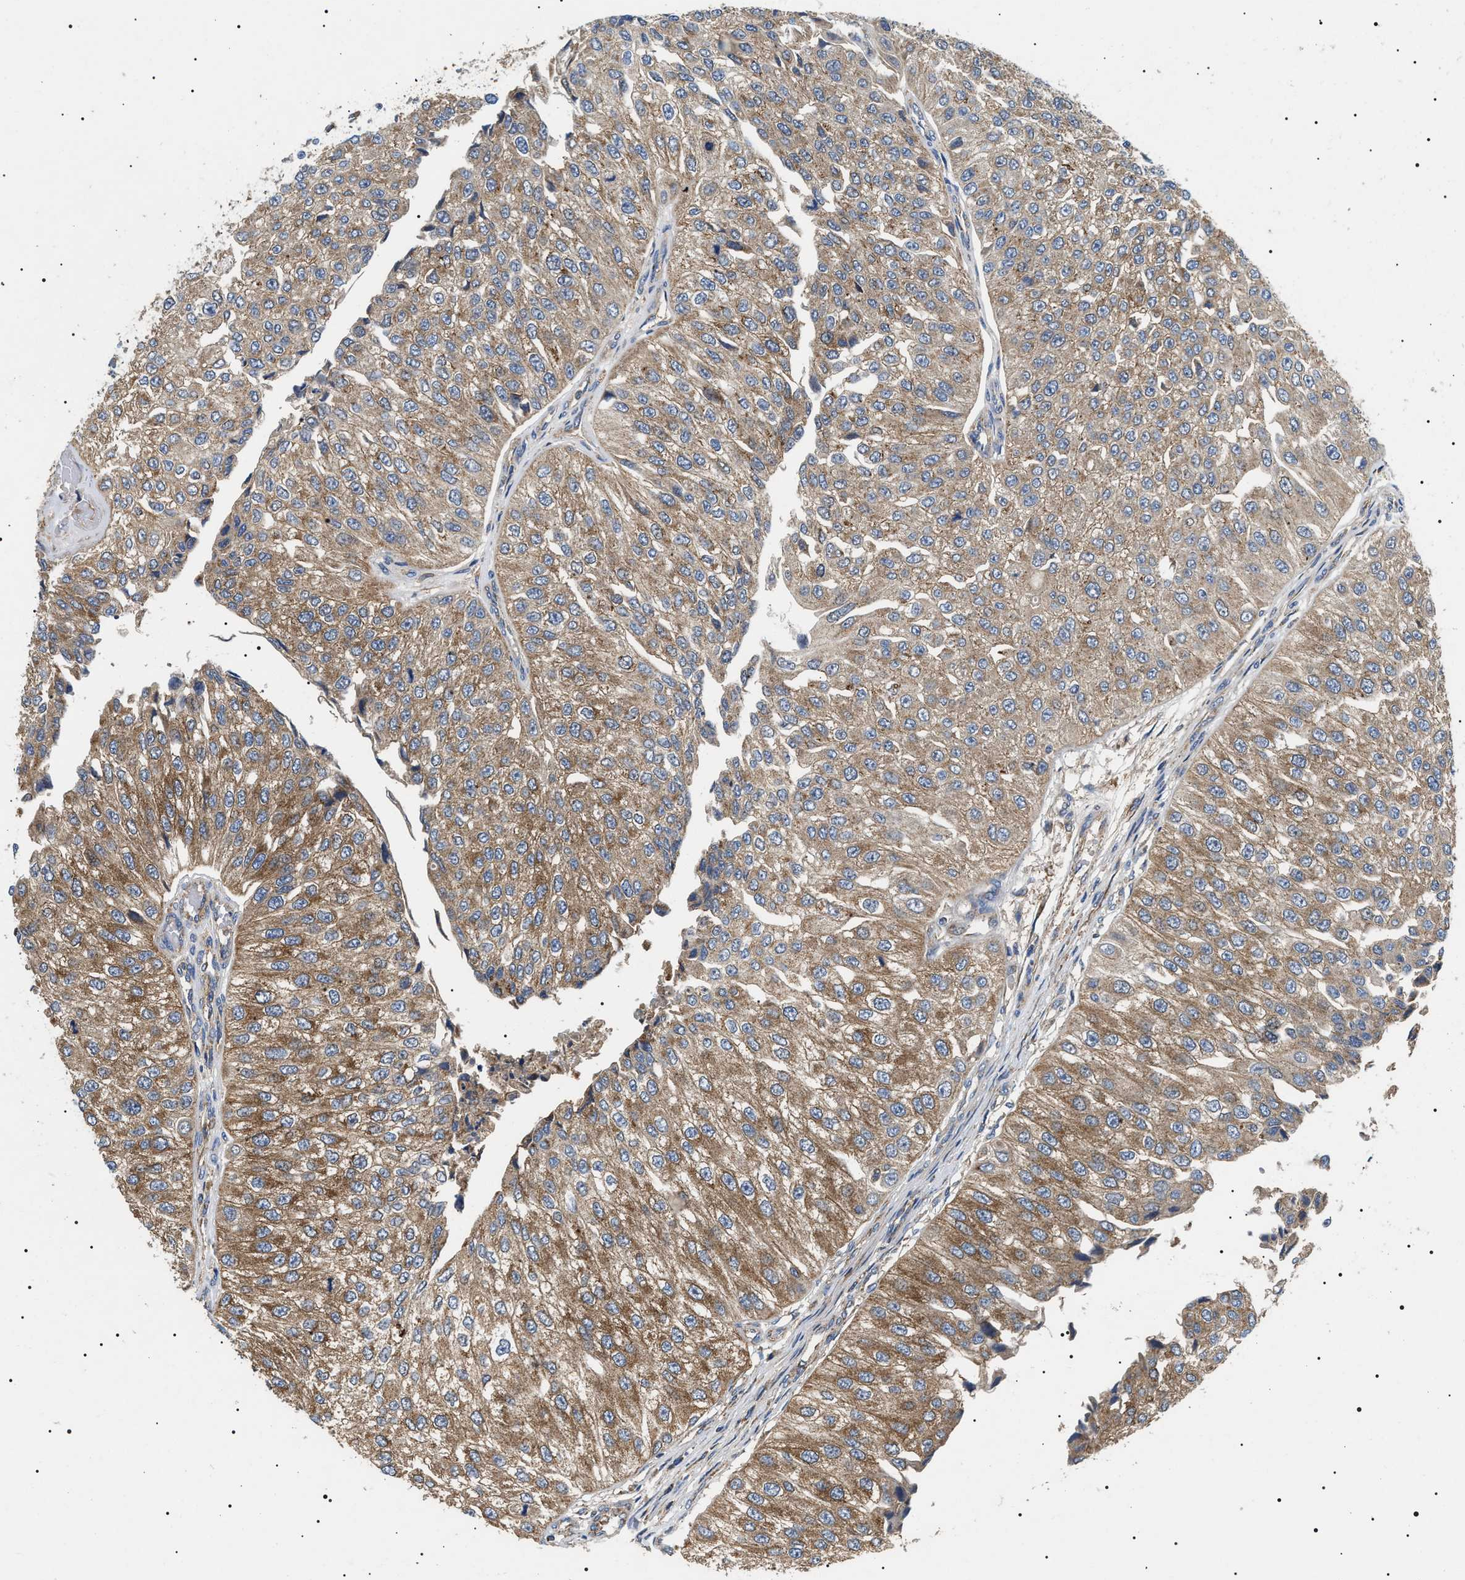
{"staining": {"intensity": "moderate", "quantity": ">75%", "location": "cytoplasmic/membranous"}, "tissue": "urothelial cancer", "cell_type": "Tumor cells", "image_type": "cancer", "snomed": [{"axis": "morphology", "description": "Urothelial carcinoma, High grade"}, {"axis": "topography", "description": "Kidney"}, {"axis": "topography", "description": "Urinary bladder"}], "caption": "A high-resolution image shows immunohistochemistry staining of urothelial carcinoma (high-grade), which reveals moderate cytoplasmic/membranous staining in approximately >75% of tumor cells.", "gene": "OXSM", "patient": {"sex": "male", "age": 77}}